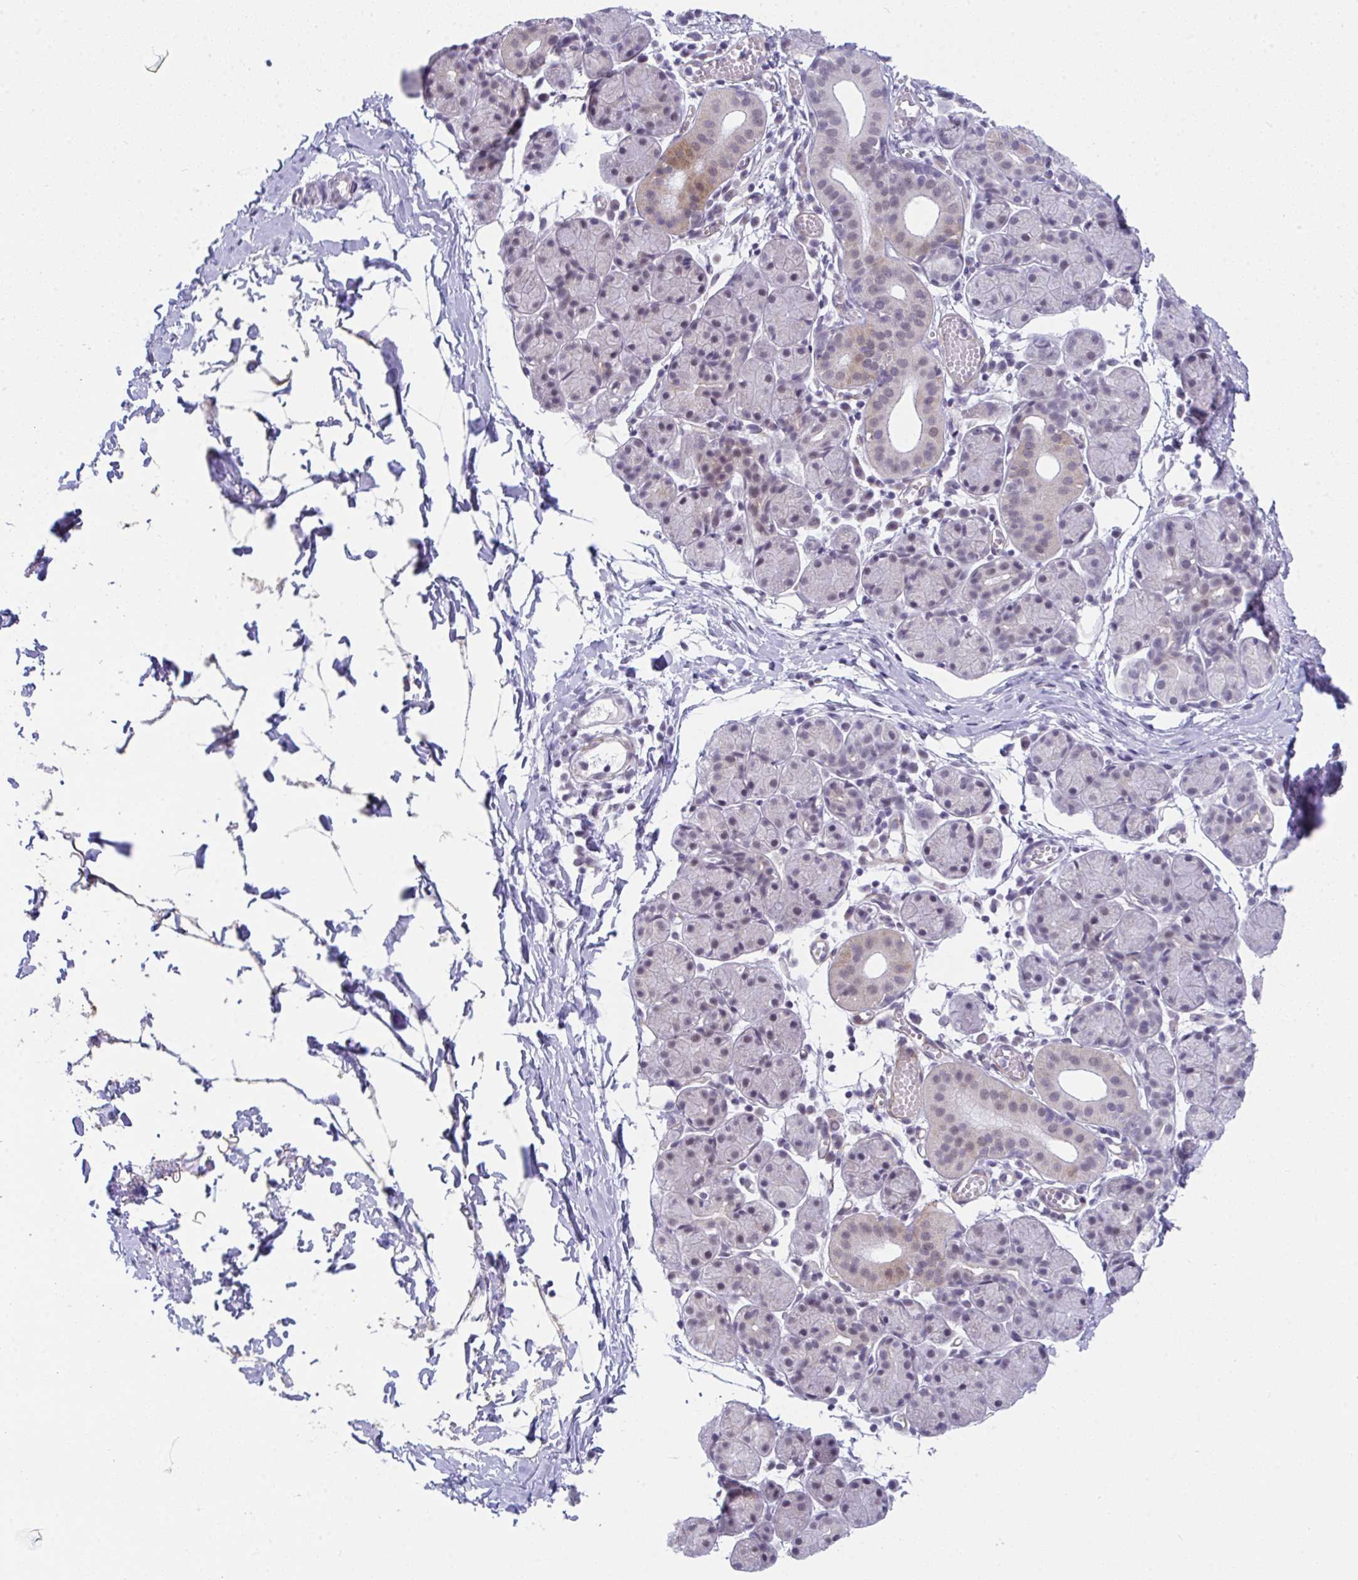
{"staining": {"intensity": "weak", "quantity": "<25%", "location": "cytoplasmic/membranous"}, "tissue": "salivary gland", "cell_type": "Glandular cells", "image_type": "normal", "snomed": [{"axis": "morphology", "description": "Normal tissue, NOS"}, {"axis": "morphology", "description": "Inflammation, NOS"}, {"axis": "topography", "description": "Lymph node"}, {"axis": "topography", "description": "Salivary gland"}], "caption": "An IHC micrograph of benign salivary gland is shown. There is no staining in glandular cells of salivary gland. (DAB immunohistochemistry visualized using brightfield microscopy, high magnification).", "gene": "CDK13", "patient": {"sex": "male", "age": 3}}